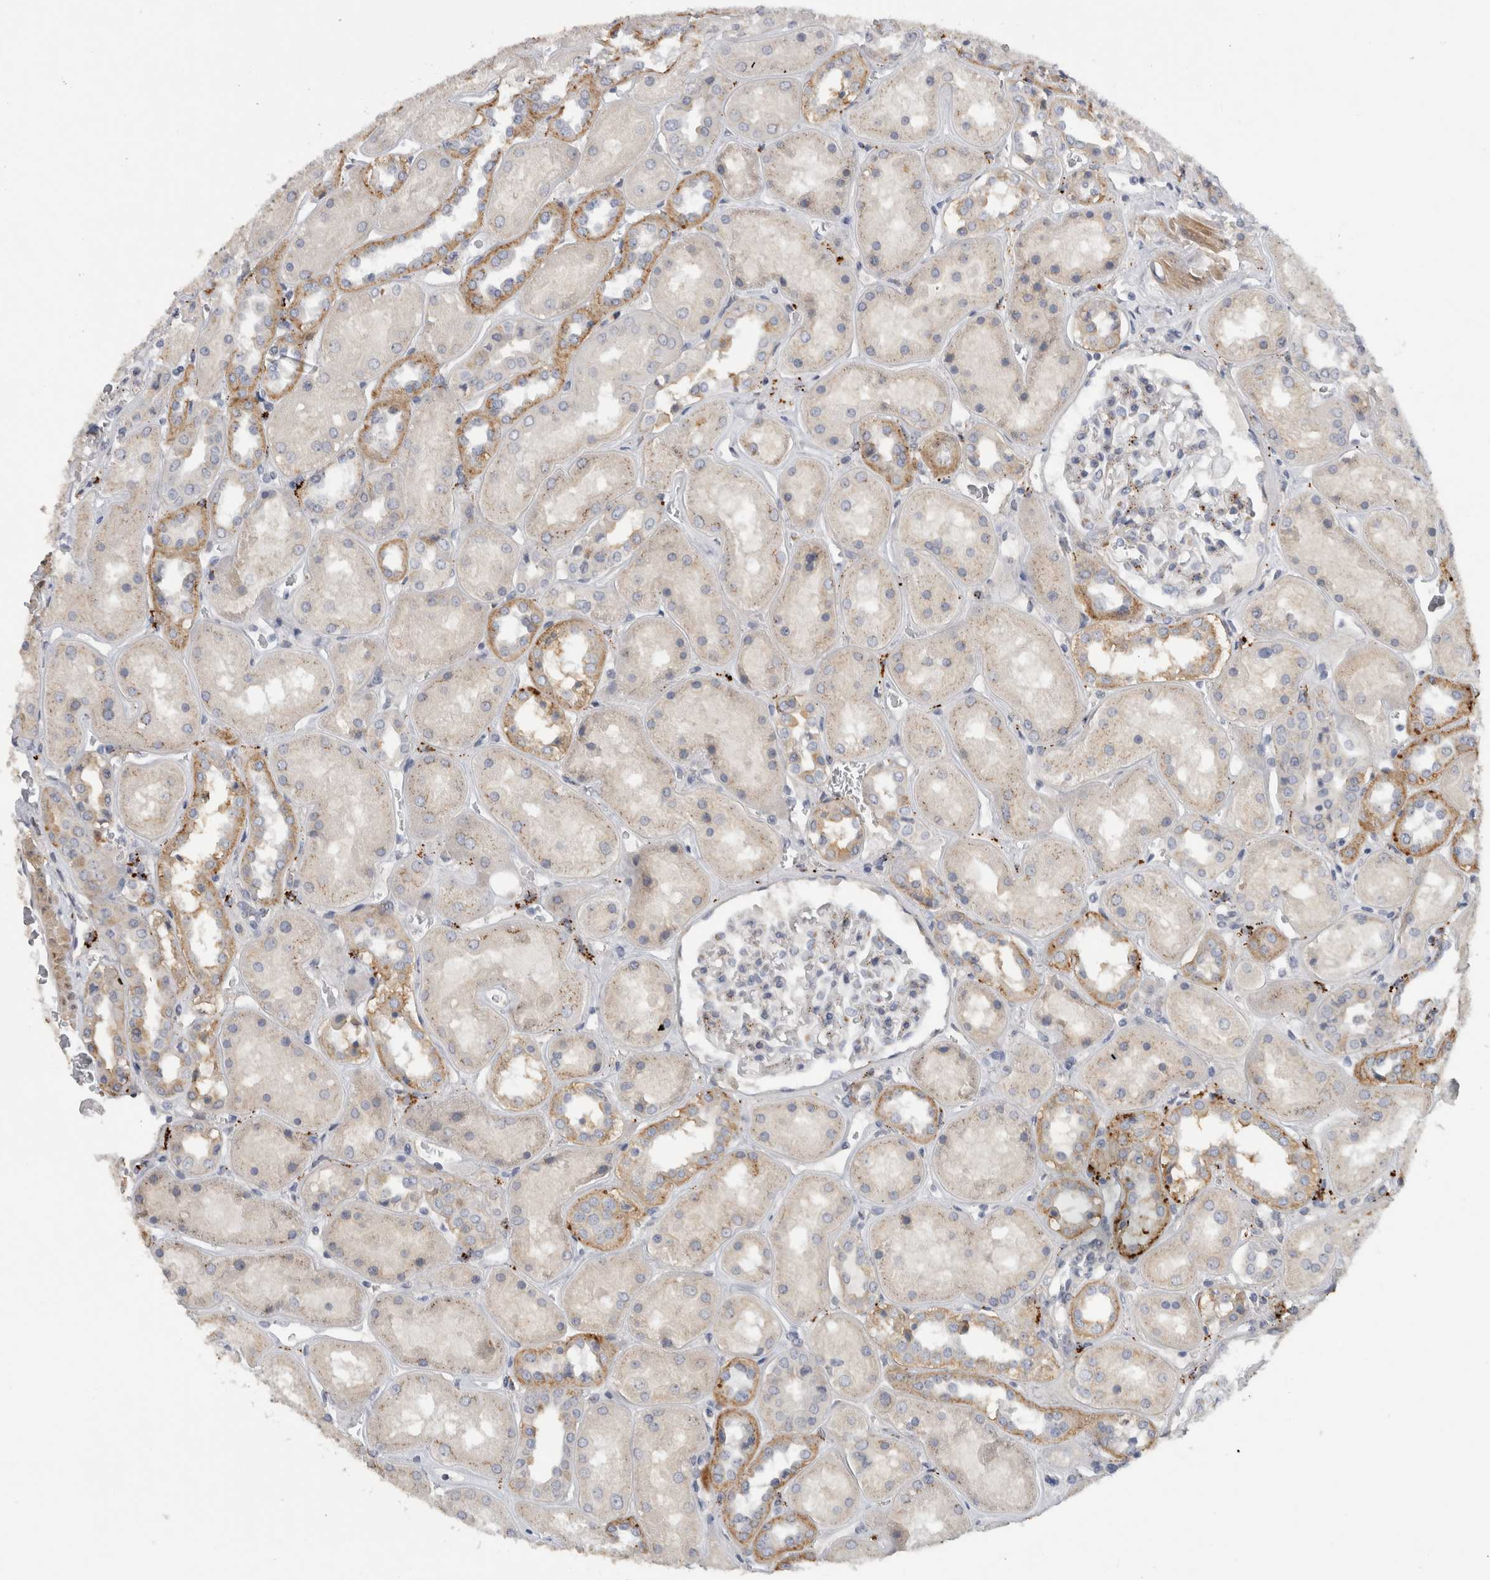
{"staining": {"intensity": "strong", "quantity": "<25%", "location": "cytoplasmic/membranous"}, "tissue": "kidney", "cell_type": "Cells in glomeruli", "image_type": "normal", "snomed": [{"axis": "morphology", "description": "Normal tissue, NOS"}, {"axis": "topography", "description": "Kidney"}], "caption": "The photomicrograph shows staining of unremarkable kidney, revealing strong cytoplasmic/membranous protein staining (brown color) within cells in glomeruli.", "gene": "MGAT1", "patient": {"sex": "male", "age": 70}}